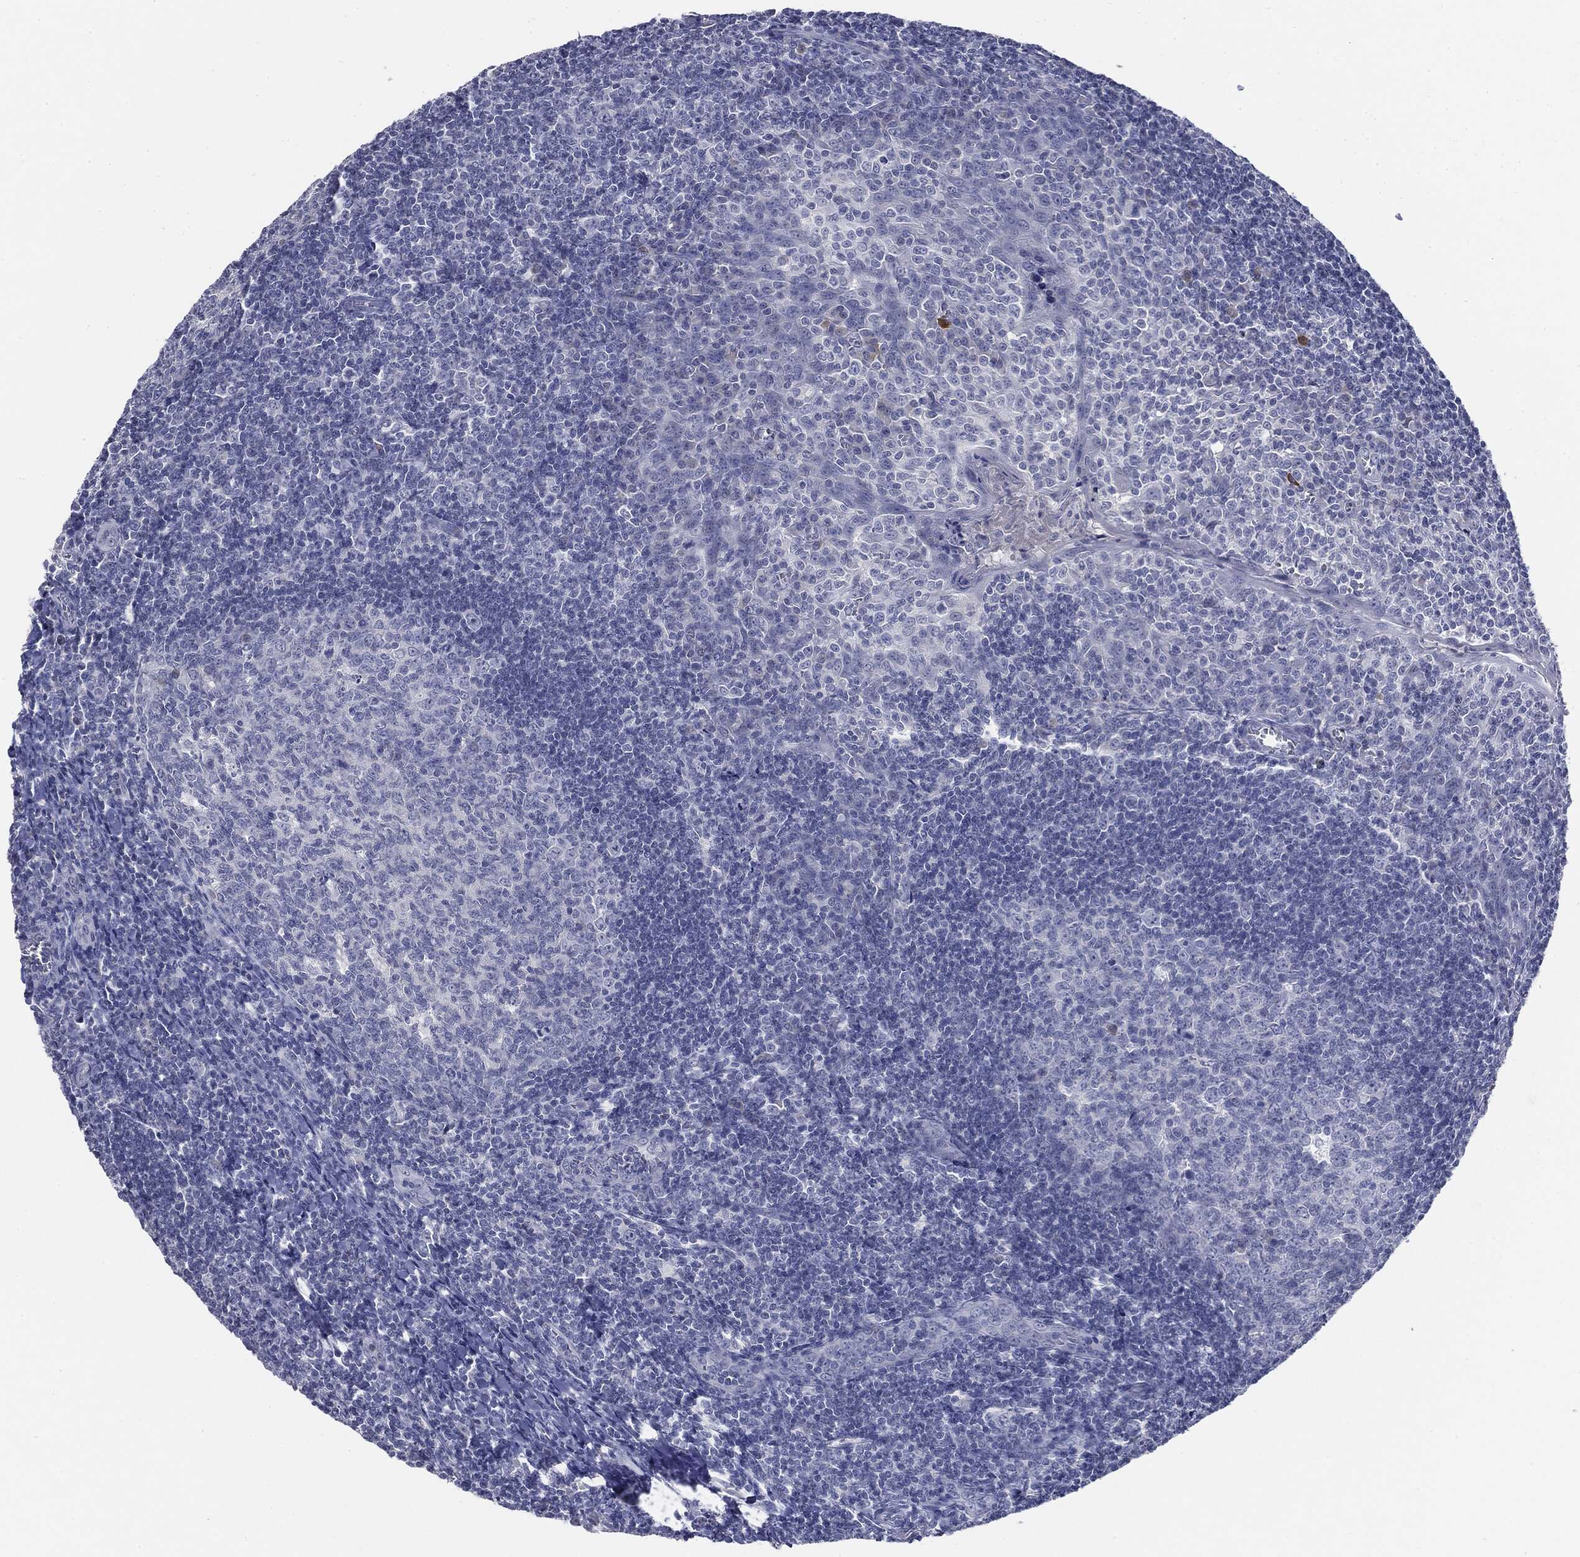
{"staining": {"intensity": "negative", "quantity": "none", "location": "none"}, "tissue": "tonsil", "cell_type": "Germinal center cells", "image_type": "normal", "snomed": [{"axis": "morphology", "description": "Normal tissue, NOS"}, {"axis": "topography", "description": "Tonsil"}], "caption": "IHC photomicrograph of normal tonsil: human tonsil stained with DAB (3,3'-diaminobenzidine) shows no significant protein positivity in germinal center cells.", "gene": "CGB1", "patient": {"sex": "male", "age": 20}}